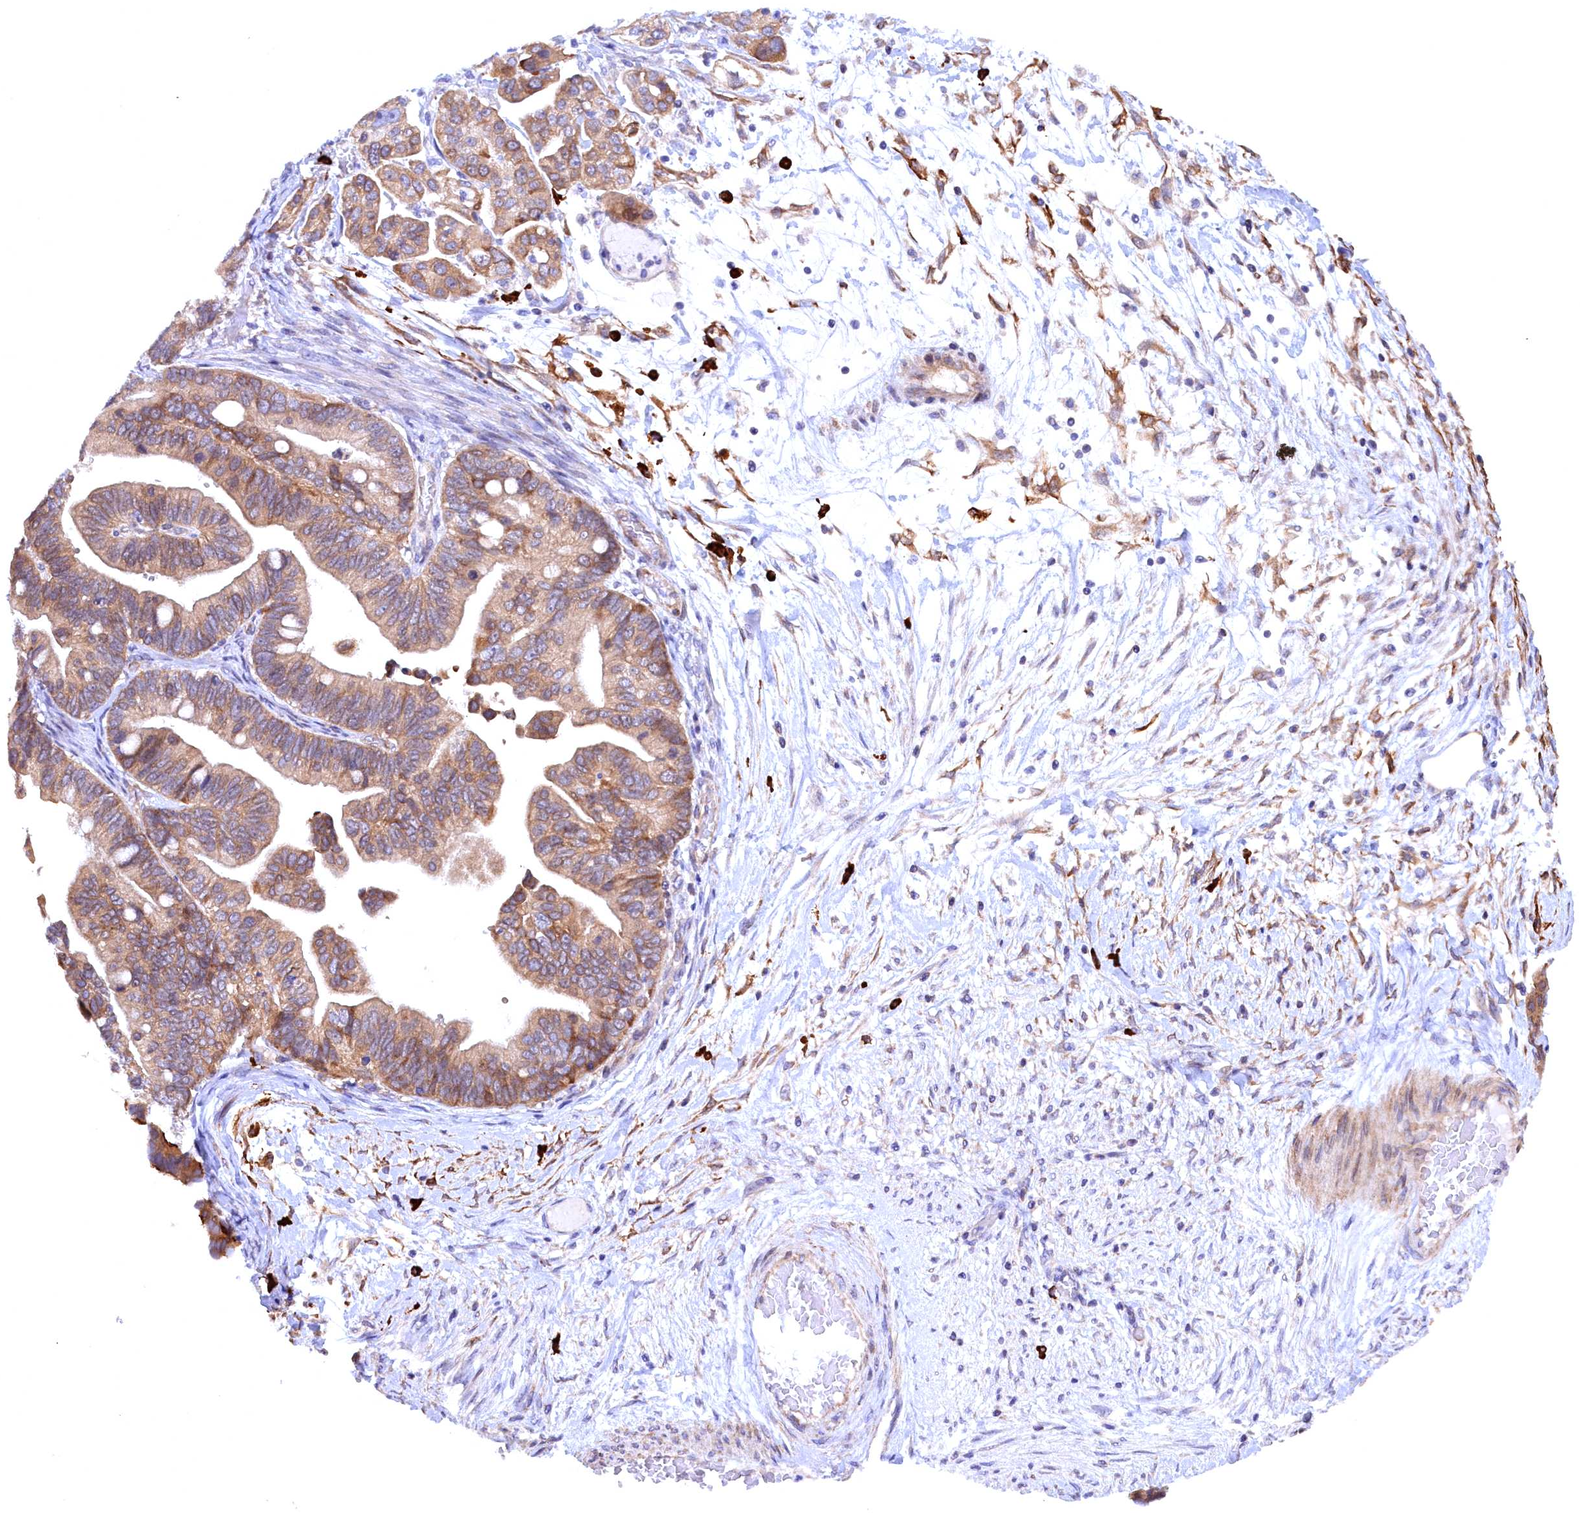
{"staining": {"intensity": "moderate", "quantity": ">75%", "location": "cytoplasmic/membranous"}, "tissue": "ovarian cancer", "cell_type": "Tumor cells", "image_type": "cancer", "snomed": [{"axis": "morphology", "description": "Cystadenocarcinoma, serous, NOS"}, {"axis": "topography", "description": "Ovary"}], "caption": "Human serous cystadenocarcinoma (ovarian) stained for a protein (brown) demonstrates moderate cytoplasmic/membranous positive positivity in about >75% of tumor cells.", "gene": "JPT2", "patient": {"sex": "female", "age": 56}}